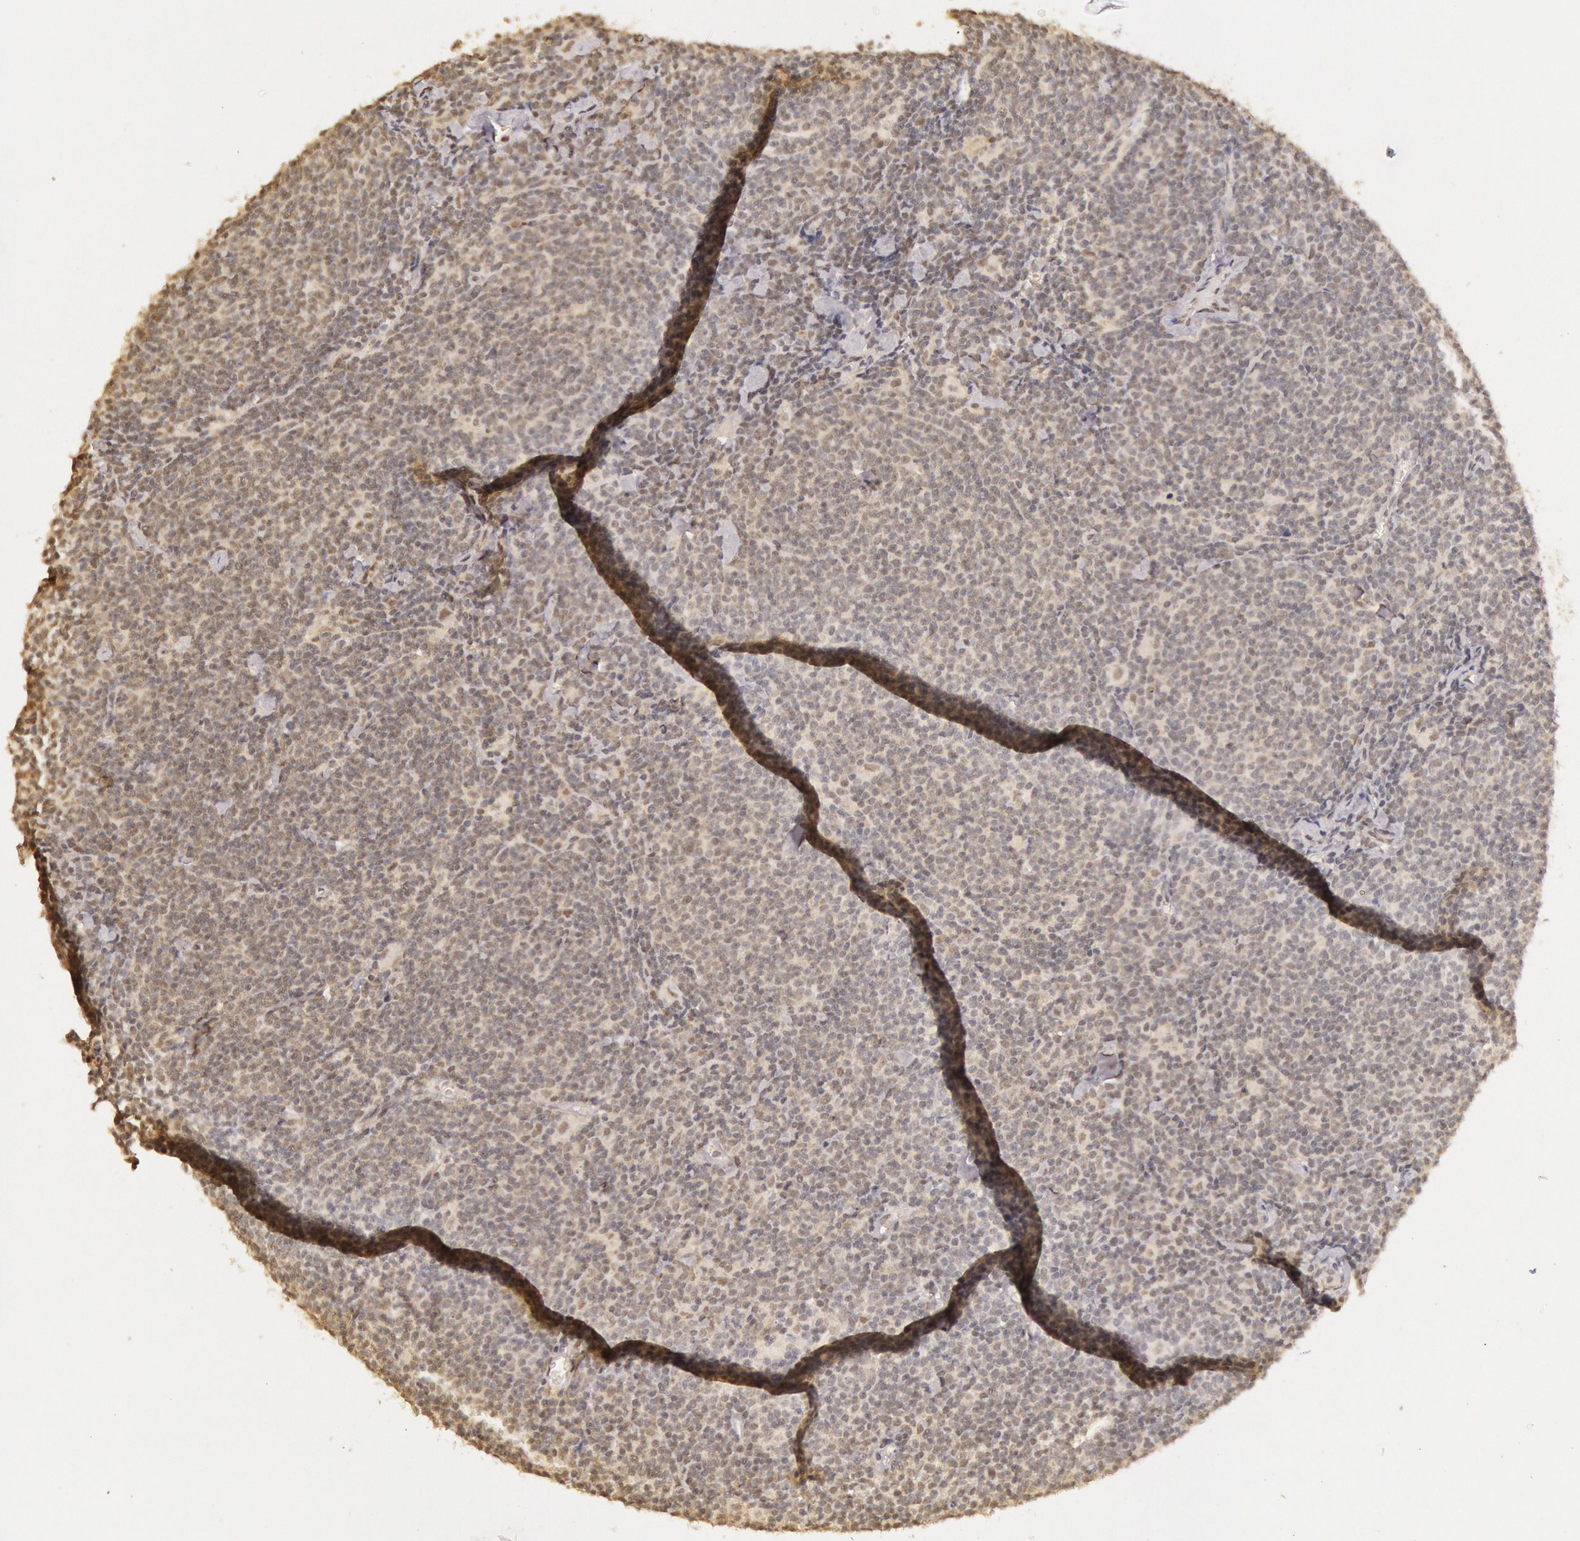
{"staining": {"intensity": "weak", "quantity": "25%-75%", "location": "cytoplasmic/membranous"}, "tissue": "lymphoma", "cell_type": "Tumor cells", "image_type": "cancer", "snomed": [{"axis": "morphology", "description": "Malignant lymphoma, non-Hodgkin's type, Low grade"}, {"axis": "topography", "description": "Lymph node"}], "caption": "Immunohistochemical staining of human low-grade malignant lymphoma, non-Hodgkin's type shows low levels of weak cytoplasmic/membranous protein staining in about 25%-75% of tumor cells.", "gene": "RTL10", "patient": {"sex": "male", "age": 65}}